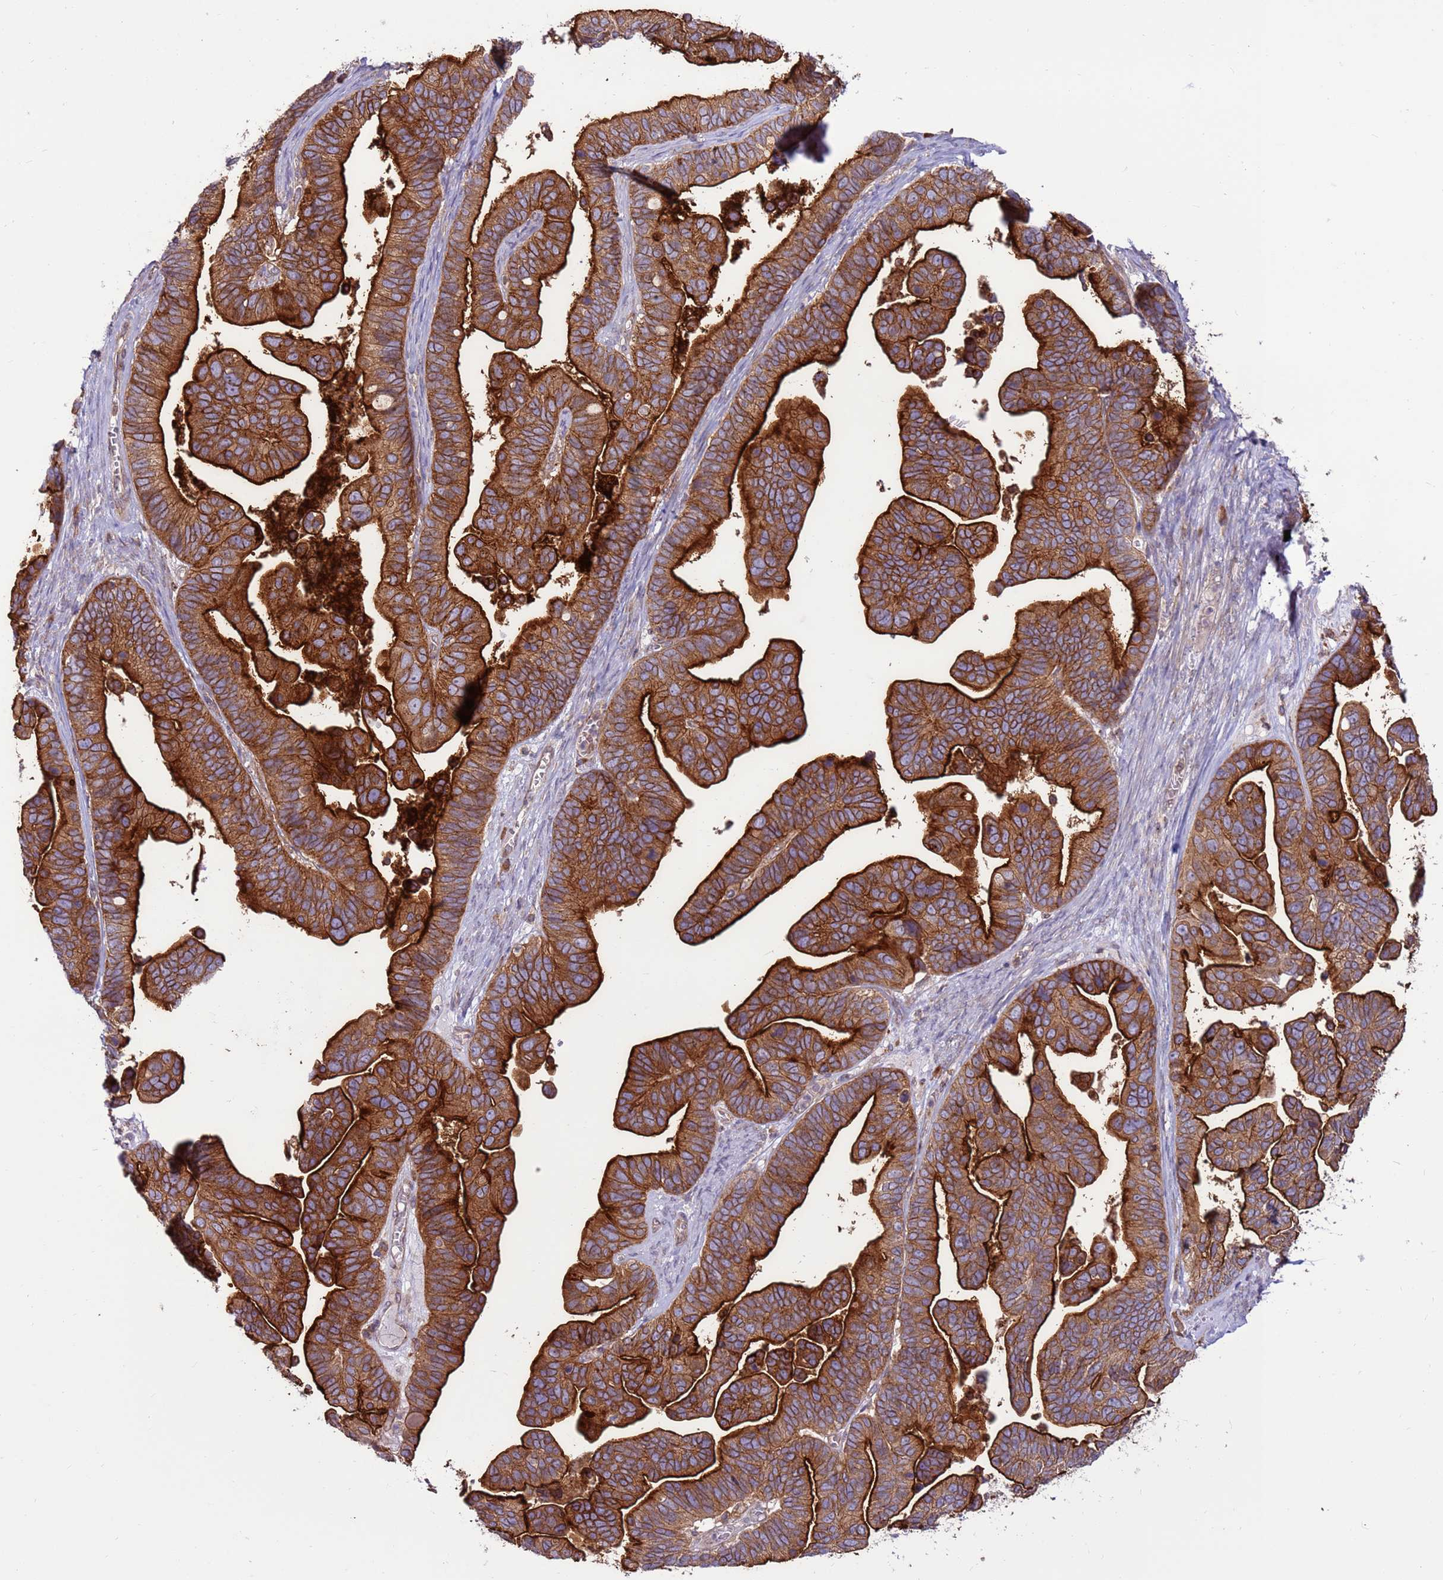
{"staining": {"intensity": "strong", "quantity": ">75%", "location": "cytoplasmic/membranous"}, "tissue": "ovarian cancer", "cell_type": "Tumor cells", "image_type": "cancer", "snomed": [{"axis": "morphology", "description": "Cystadenocarcinoma, serous, NOS"}, {"axis": "topography", "description": "Ovary"}], "caption": "DAB (3,3'-diaminobenzidine) immunohistochemical staining of ovarian cancer shows strong cytoplasmic/membranous protein positivity in approximately >75% of tumor cells.", "gene": "DDX19B", "patient": {"sex": "female", "age": 56}}